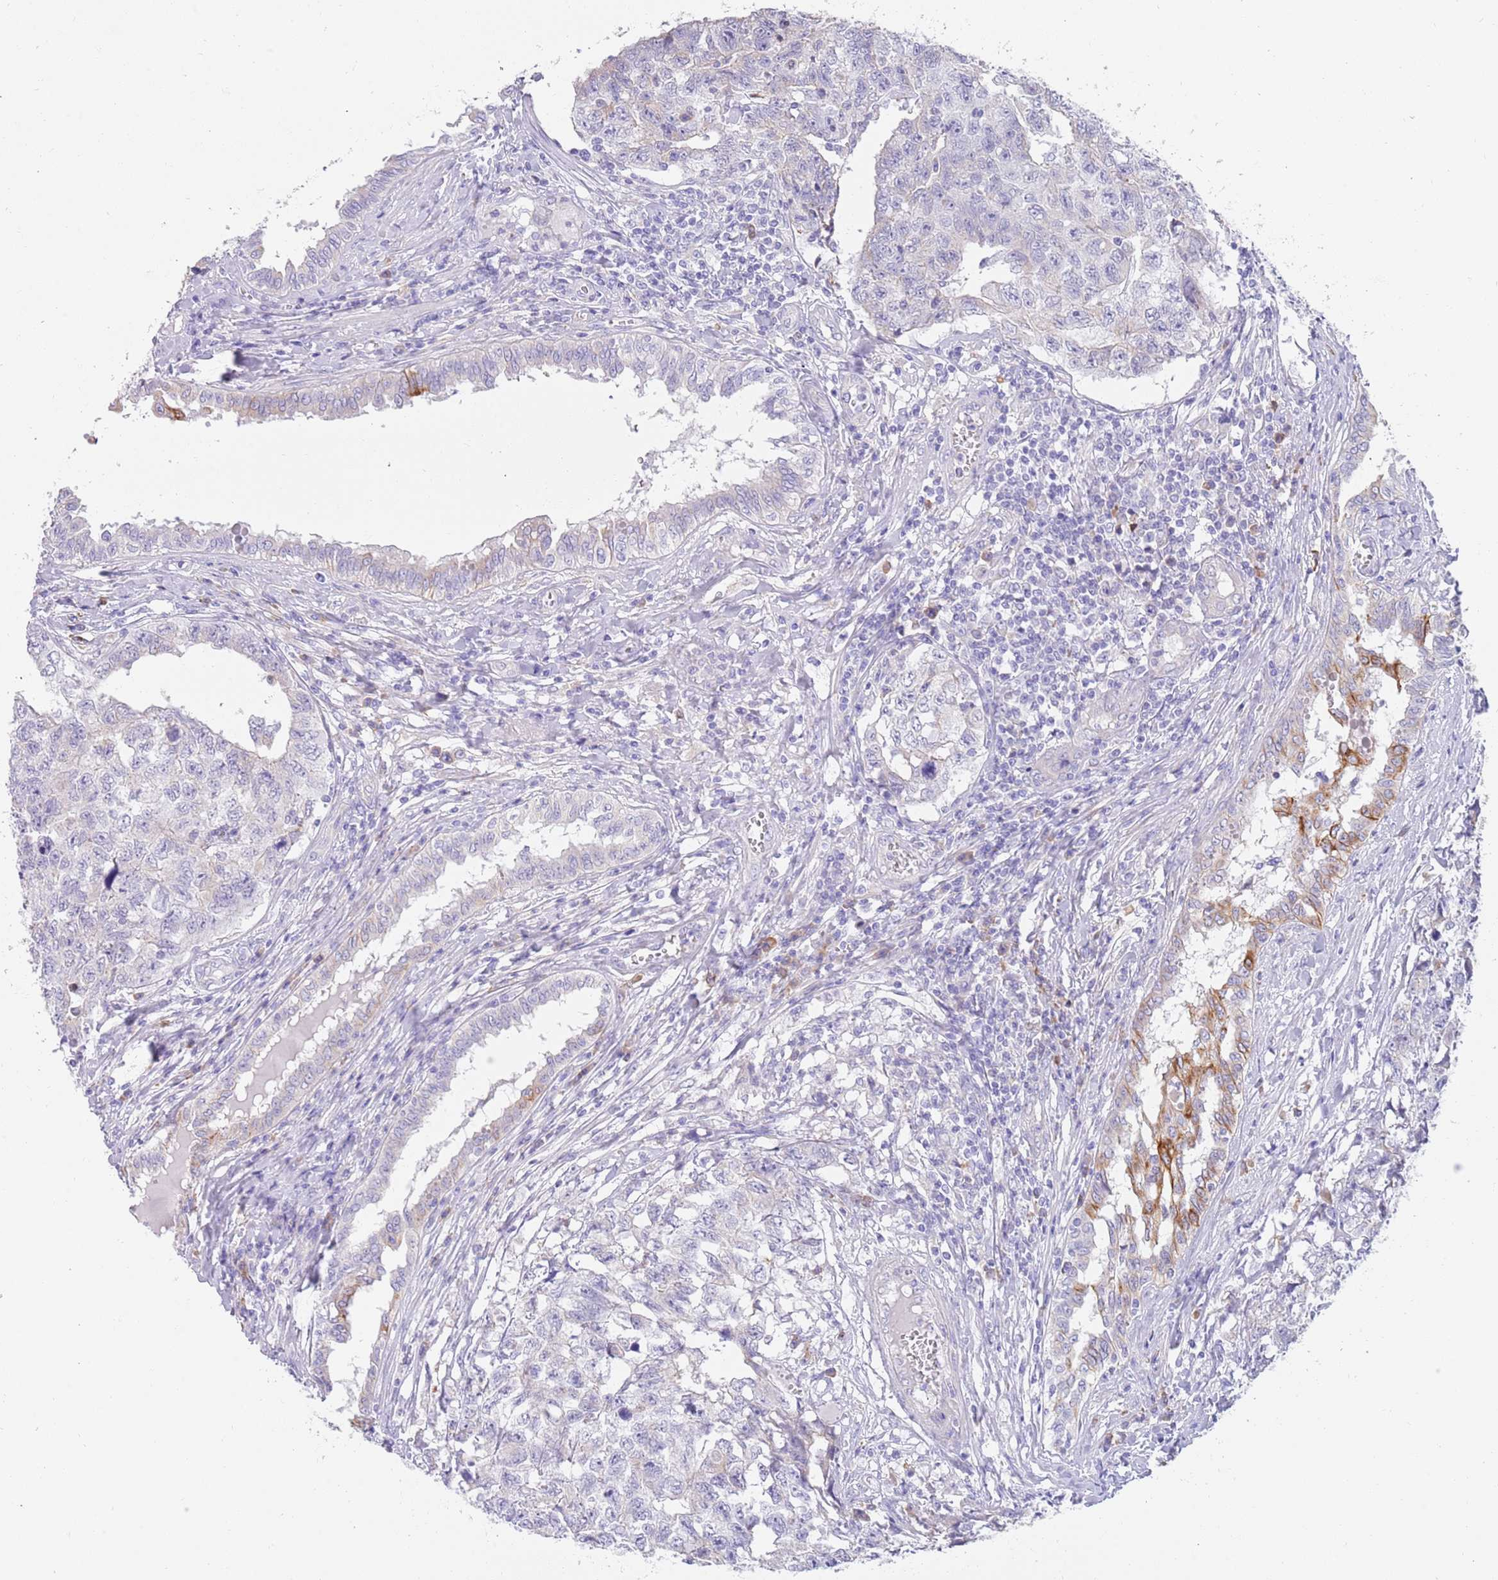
{"staining": {"intensity": "negative", "quantity": "none", "location": "none"}, "tissue": "testis cancer", "cell_type": "Tumor cells", "image_type": "cancer", "snomed": [{"axis": "morphology", "description": "Carcinoma, Embryonal, NOS"}, {"axis": "topography", "description": "Testis"}], "caption": "Tumor cells are negative for protein expression in human embryonal carcinoma (testis).", "gene": "CCDC149", "patient": {"sex": "male", "age": 31}}